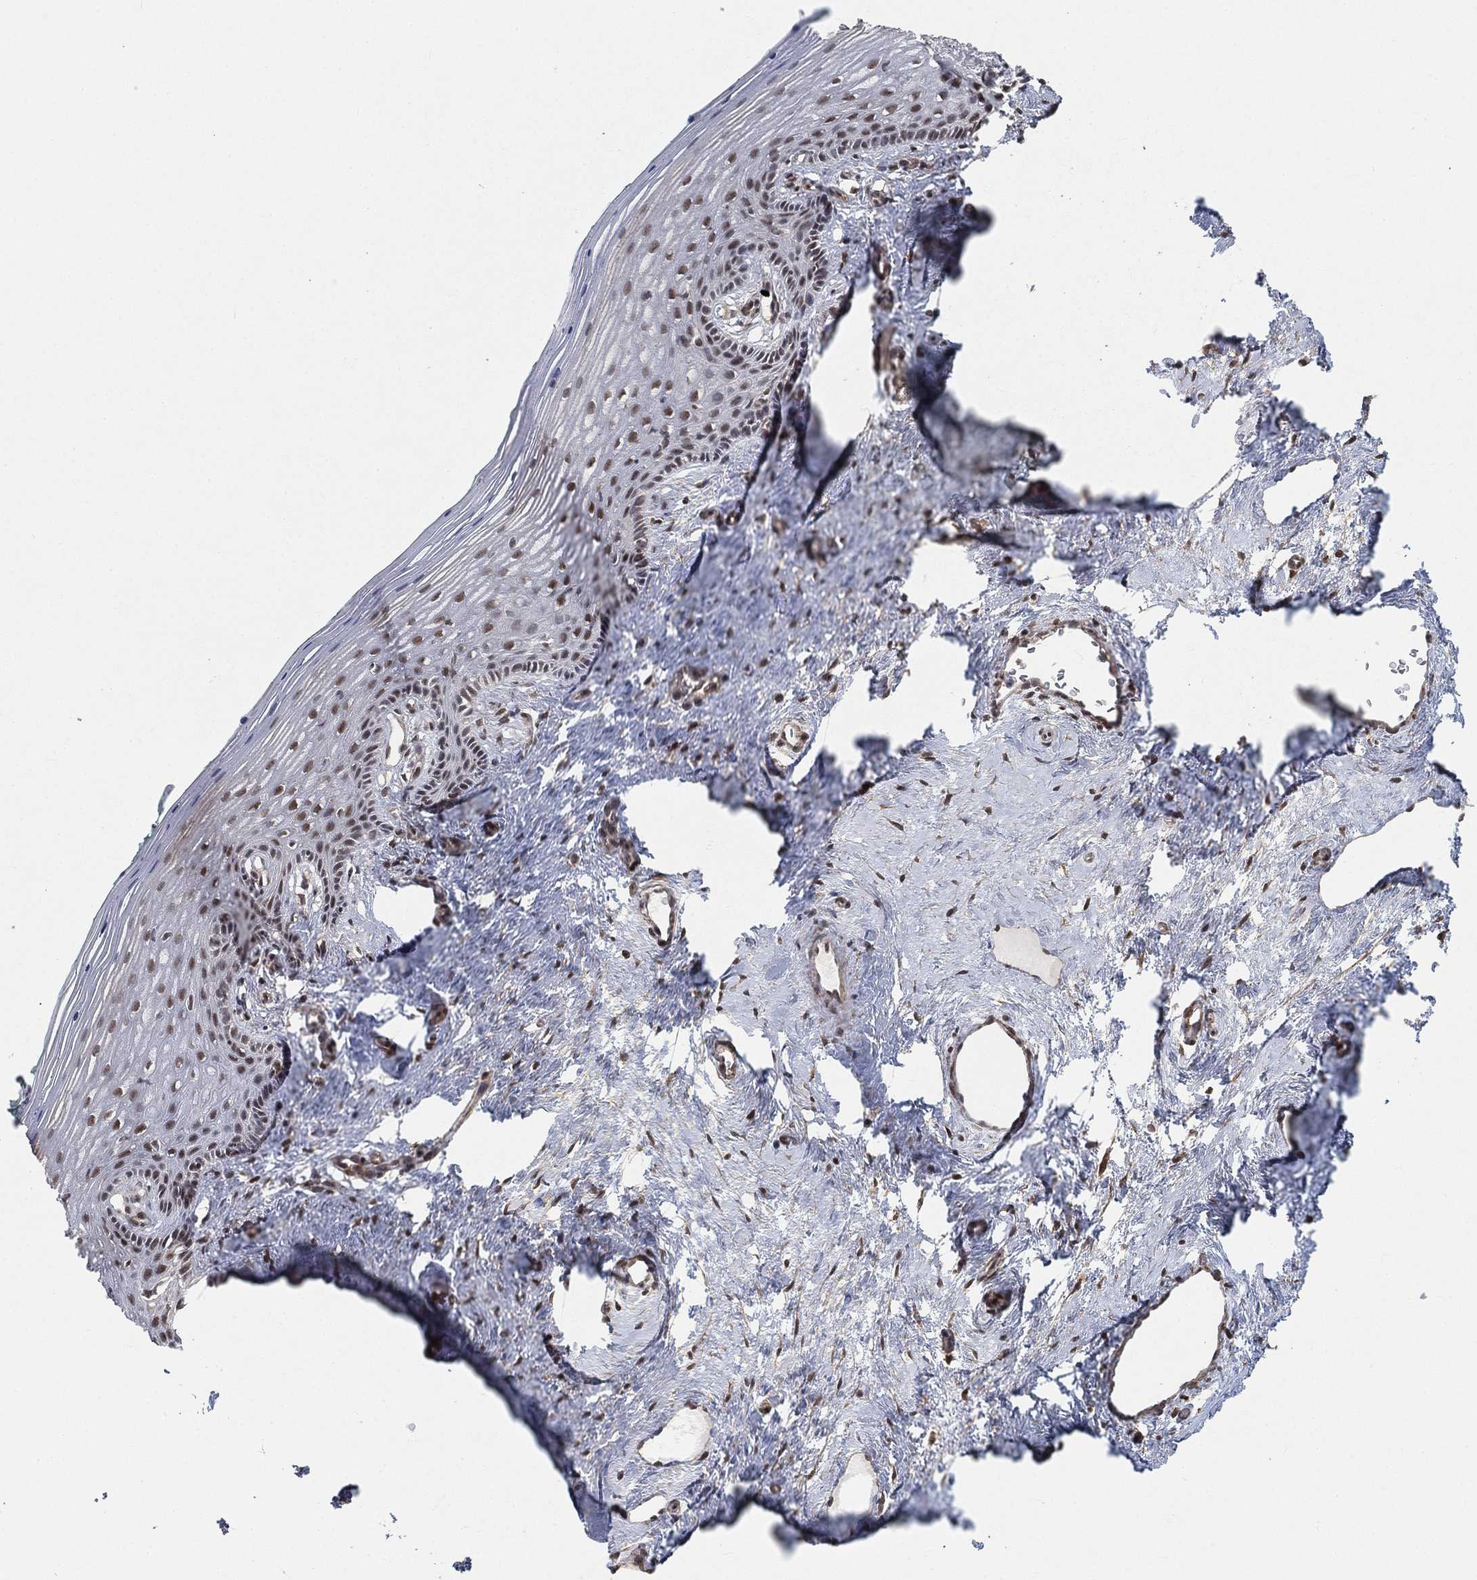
{"staining": {"intensity": "strong", "quantity": ">75%", "location": "cytoplasmic/membranous,nuclear"}, "tissue": "vagina", "cell_type": "Squamous epithelial cells", "image_type": "normal", "snomed": [{"axis": "morphology", "description": "Normal tissue, NOS"}, {"axis": "topography", "description": "Vagina"}], "caption": "Vagina stained with DAB (3,3'-diaminobenzidine) IHC exhibits high levels of strong cytoplasmic/membranous,nuclear expression in about >75% of squamous epithelial cells. (IHC, brightfield microscopy, high magnification).", "gene": "RSRC2", "patient": {"sex": "female", "age": 45}}